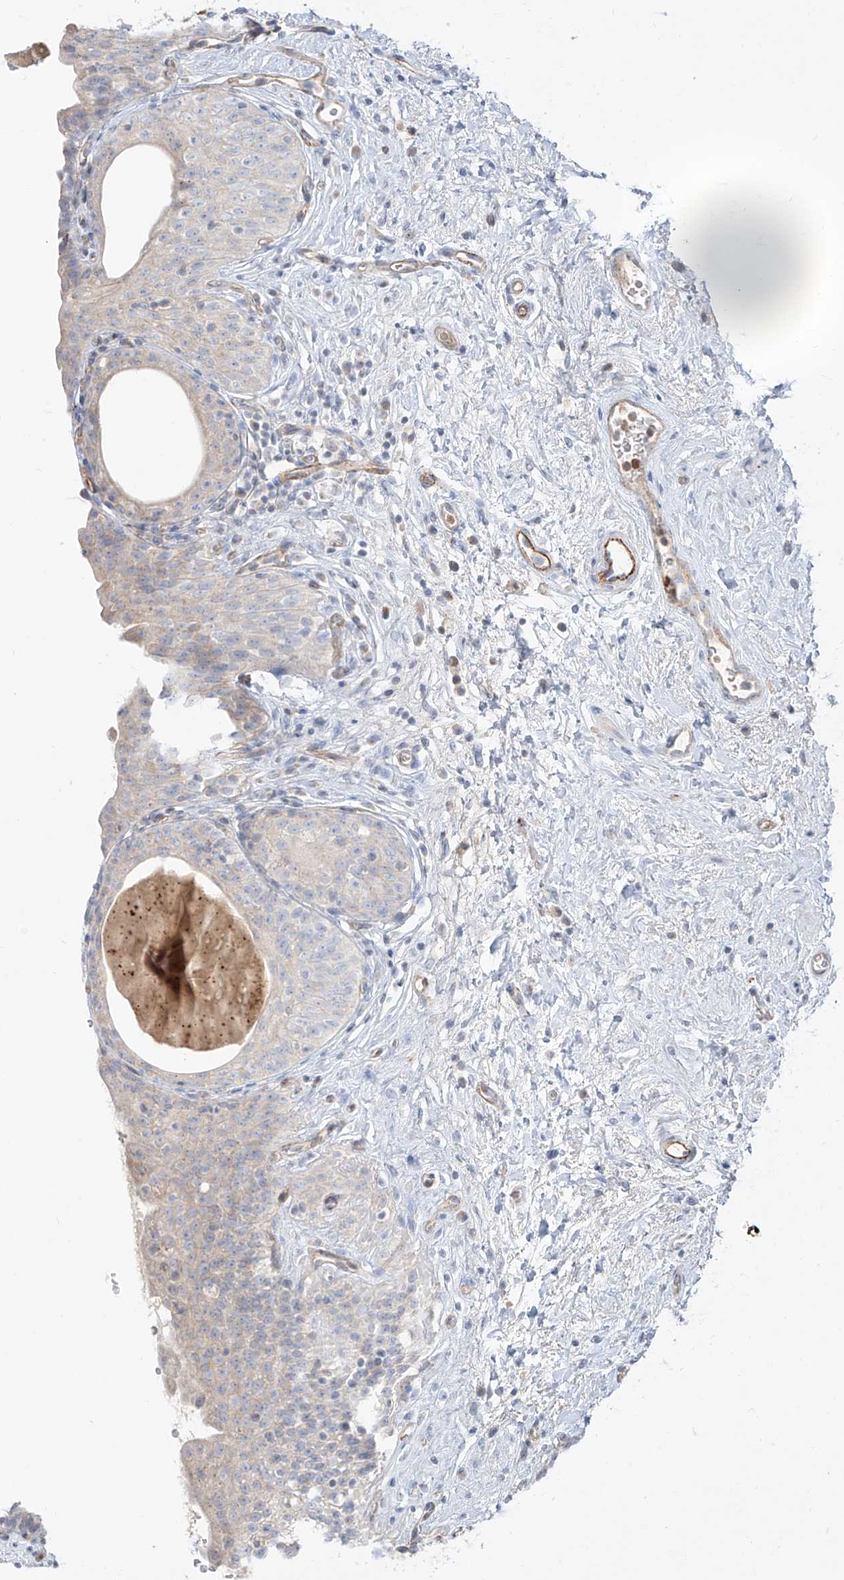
{"staining": {"intensity": "weak", "quantity": "<25%", "location": "cytoplasmic/membranous"}, "tissue": "urinary bladder", "cell_type": "Urothelial cells", "image_type": "normal", "snomed": [{"axis": "morphology", "description": "Normal tissue, NOS"}, {"axis": "topography", "description": "Urinary bladder"}], "caption": "Histopathology image shows no significant protein expression in urothelial cells of unremarkable urinary bladder.", "gene": "C2orf42", "patient": {"sex": "male", "age": 83}}